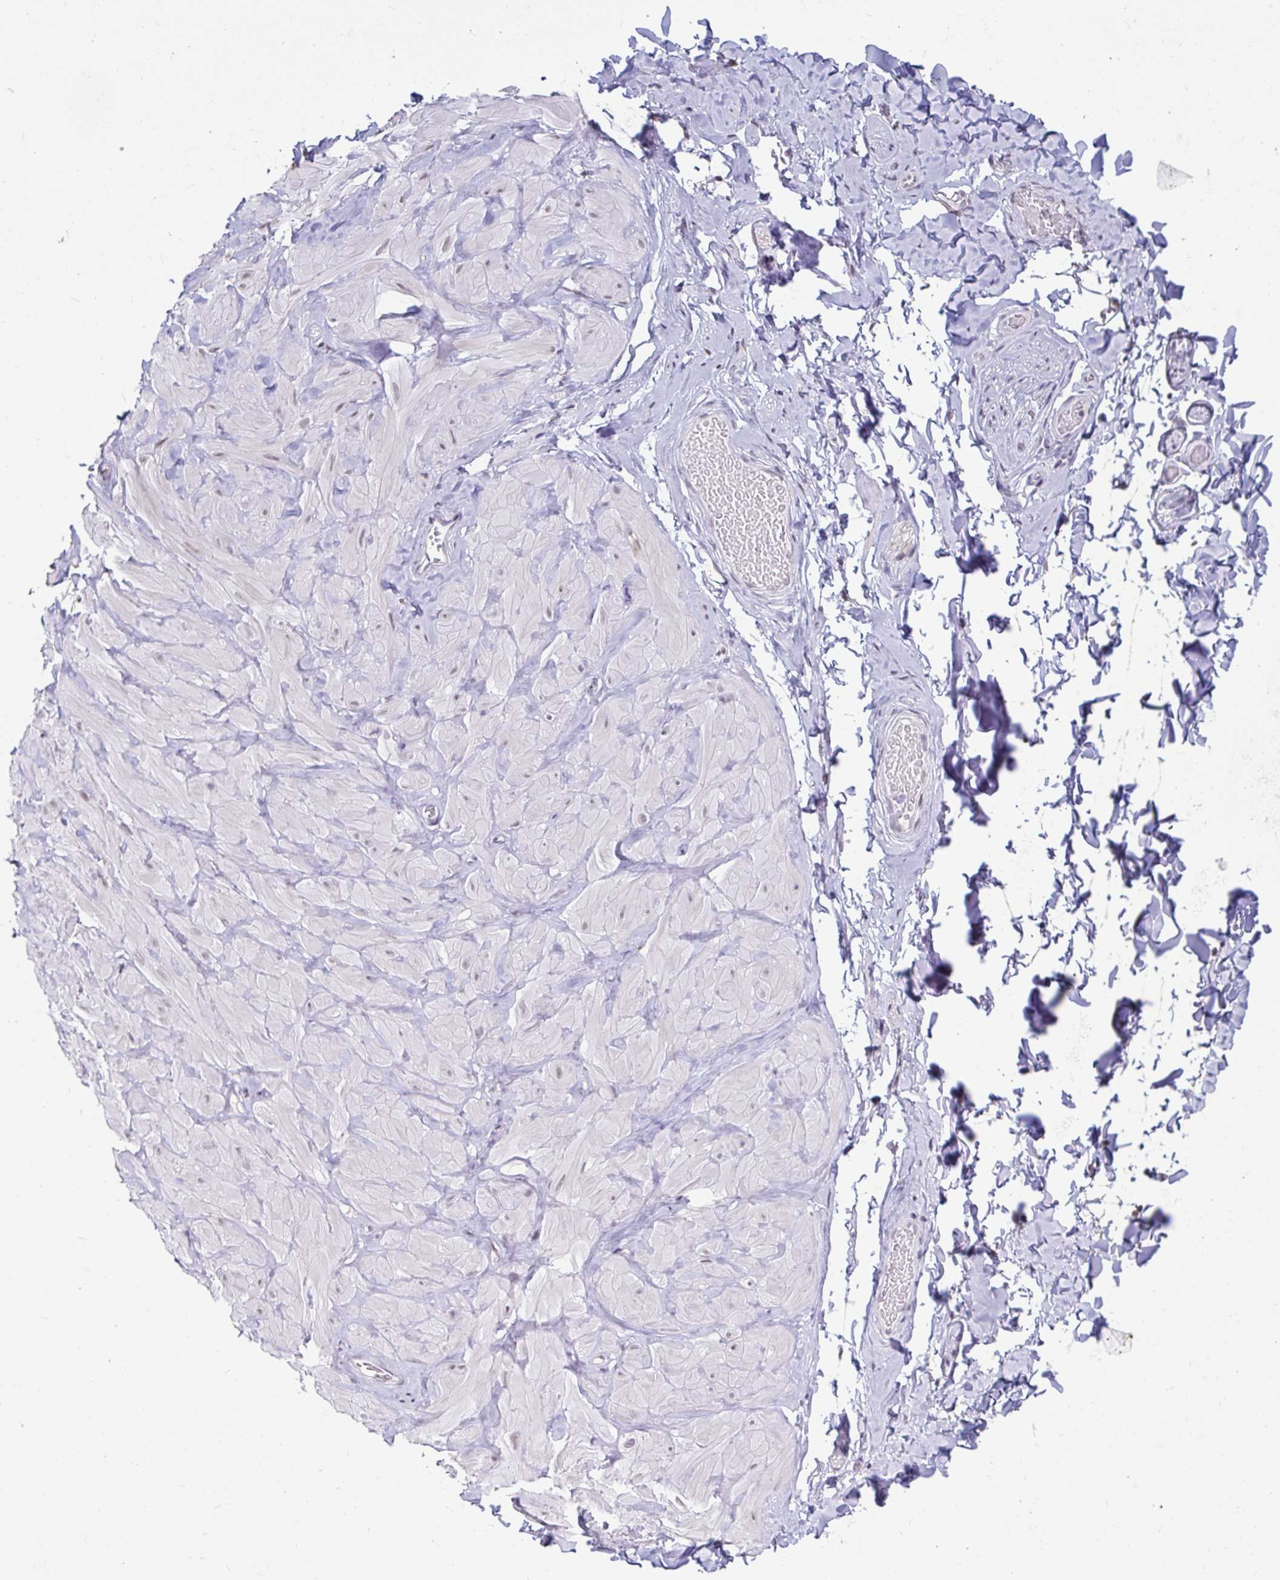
{"staining": {"intensity": "negative", "quantity": "none", "location": "none"}, "tissue": "adipose tissue", "cell_type": "Adipocytes", "image_type": "normal", "snomed": [{"axis": "morphology", "description": "Normal tissue, NOS"}, {"axis": "topography", "description": "Soft tissue"}, {"axis": "topography", "description": "Adipose tissue"}, {"axis": "topography", "description": "Vascular tissue"}, {"axis": "topography", "description": "Peripheral nerve tissue"}], "caption": "A micrograph of human adipose tissue is negative for staining in adipocytes. Nuclei are stained in blue.", "gene": "ANLN", "patient": {"sex": "male", "age": 29}}